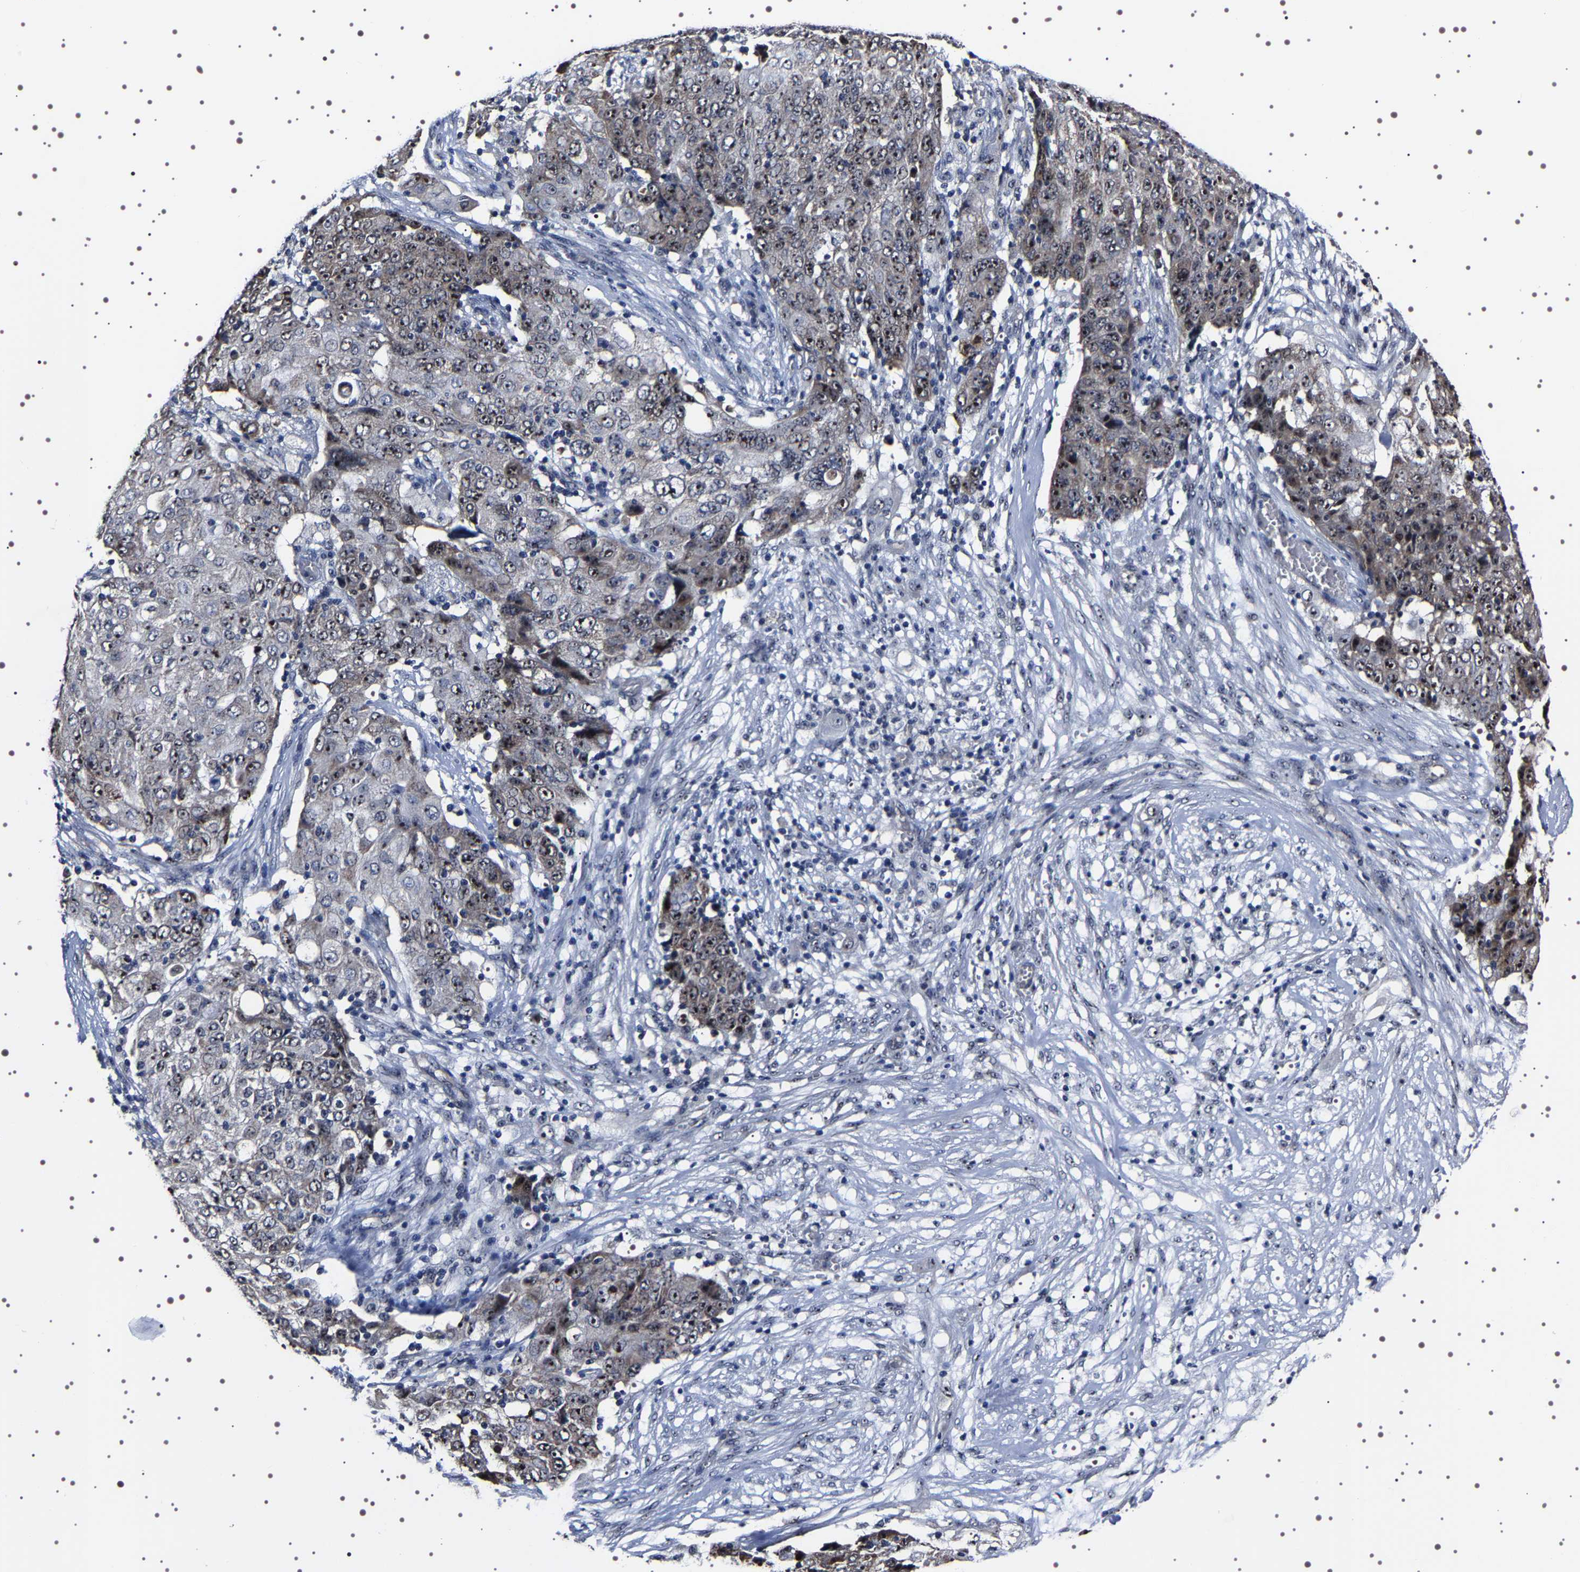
{"staining": {"intensity": "moderate", "quantity": ">75%", "location": "nuclear"}, "tissue": "ovarian cancer", "cell_type": "Tumor cells", "image_type": "cancer", "snomed": [{"axis": "morphology", "description": "Carcinoma, endometroid"}, {"axis": "topography", "description": "Ovary"}], "caption": "This histopathology image demonstrates IHC staining of human ovarian cancer (endometroid carcinoma), with medium moderate nuclear expression in approximately >75% of tumor cells.", "gene": "GNL3", "patient": {"sex": "female", "age": 42}}